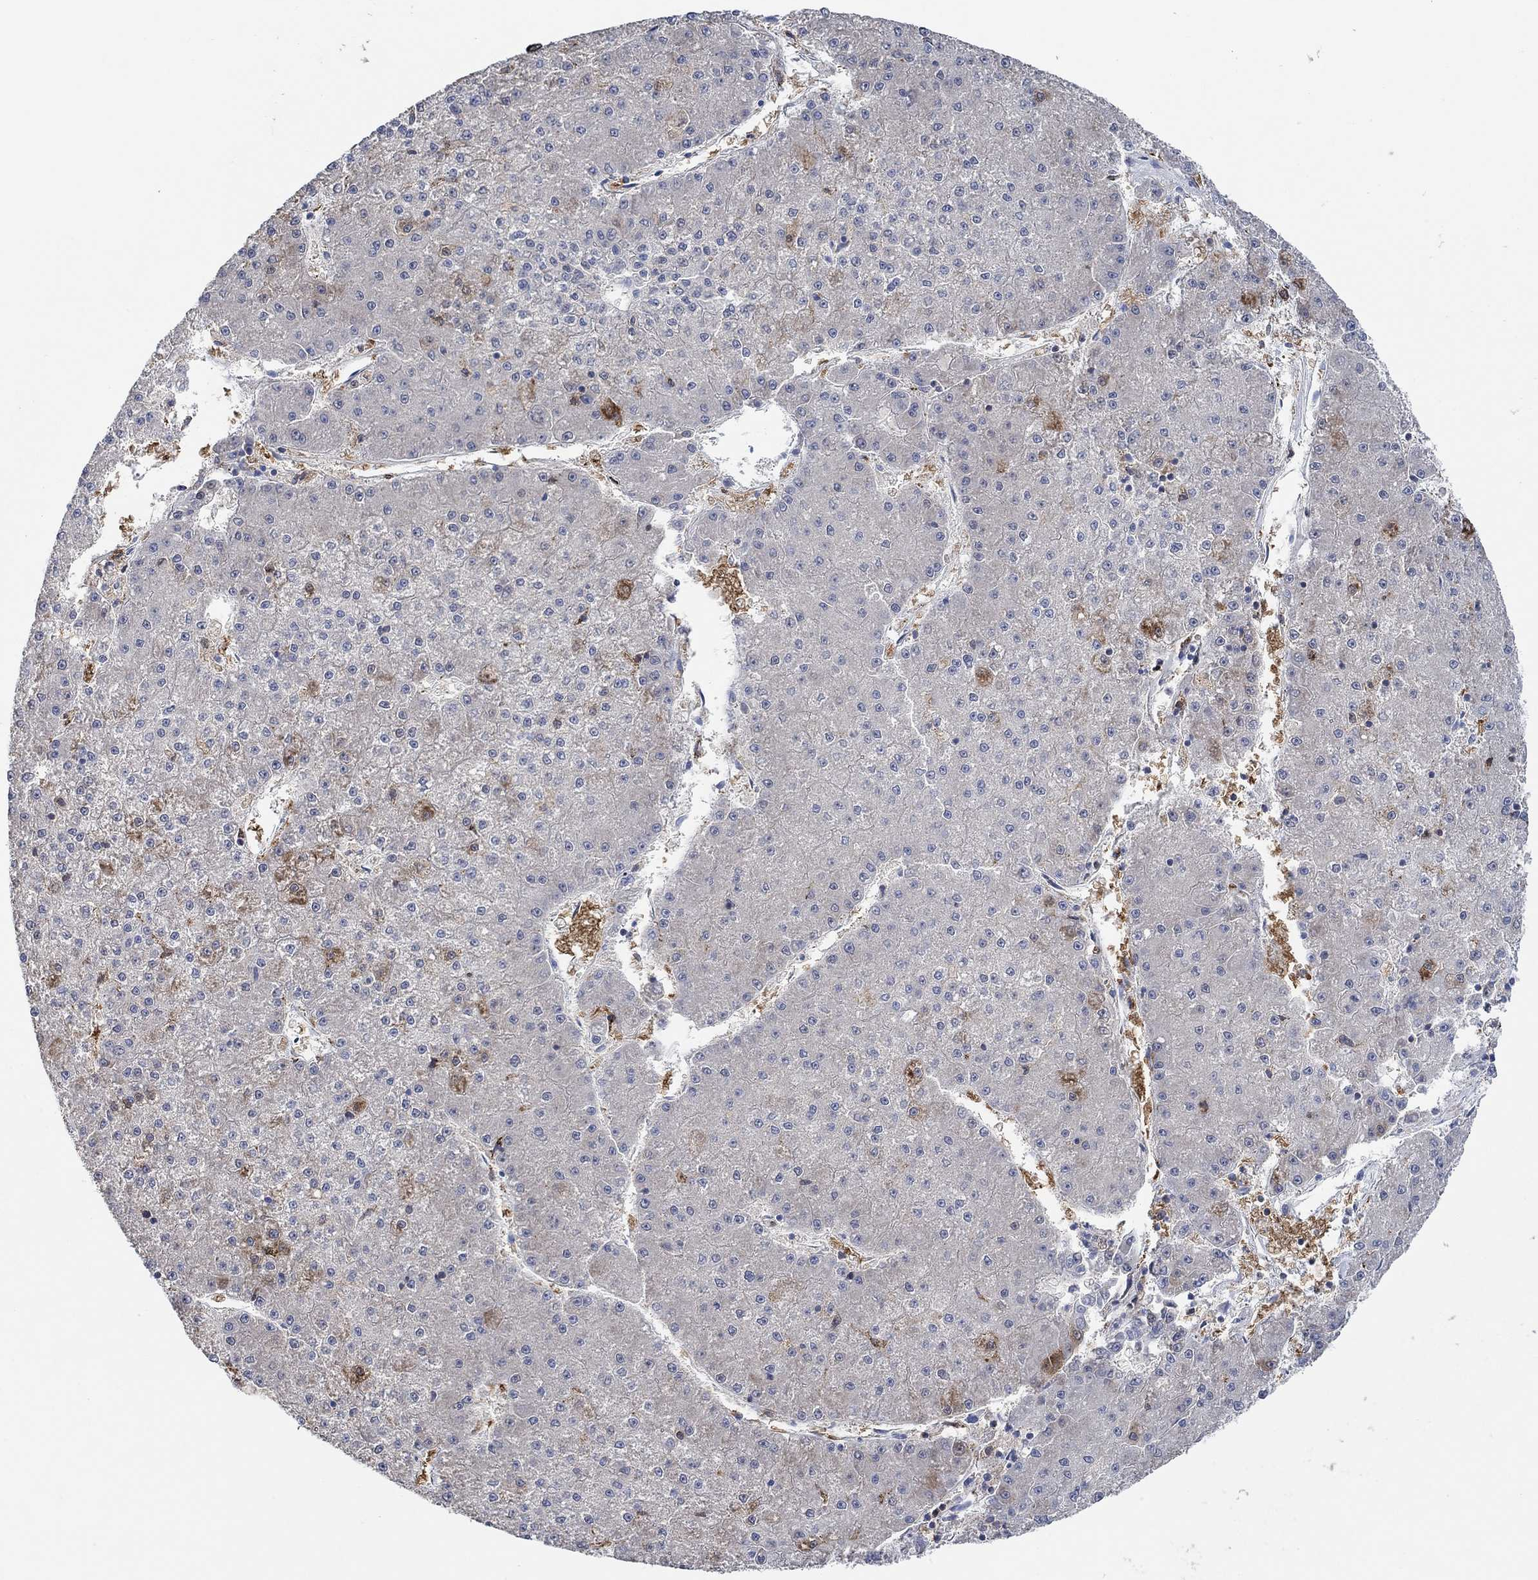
{"staining": {"intensity": "negative", "quantity": "none", "location": "none"}, "tissue": "liver cancer", "cell_type": "Tumor cells", "image_type": "cancer", "snomed": [{"axis": "morphology", "description": "Carcinoma, Hepatocellular, NOS"}, {"axis": "topography", "description": "Liver"}], "caption": "IHC photomicrograph of human liver cancer (hepatocellular carcinoma) stained for a protein (brown), which displays no expression in tumor cells. (DAB IHC with hematoxylin counter stain).", "gene": "MPP1", "patient": {"sex": "male", "age": 73}}